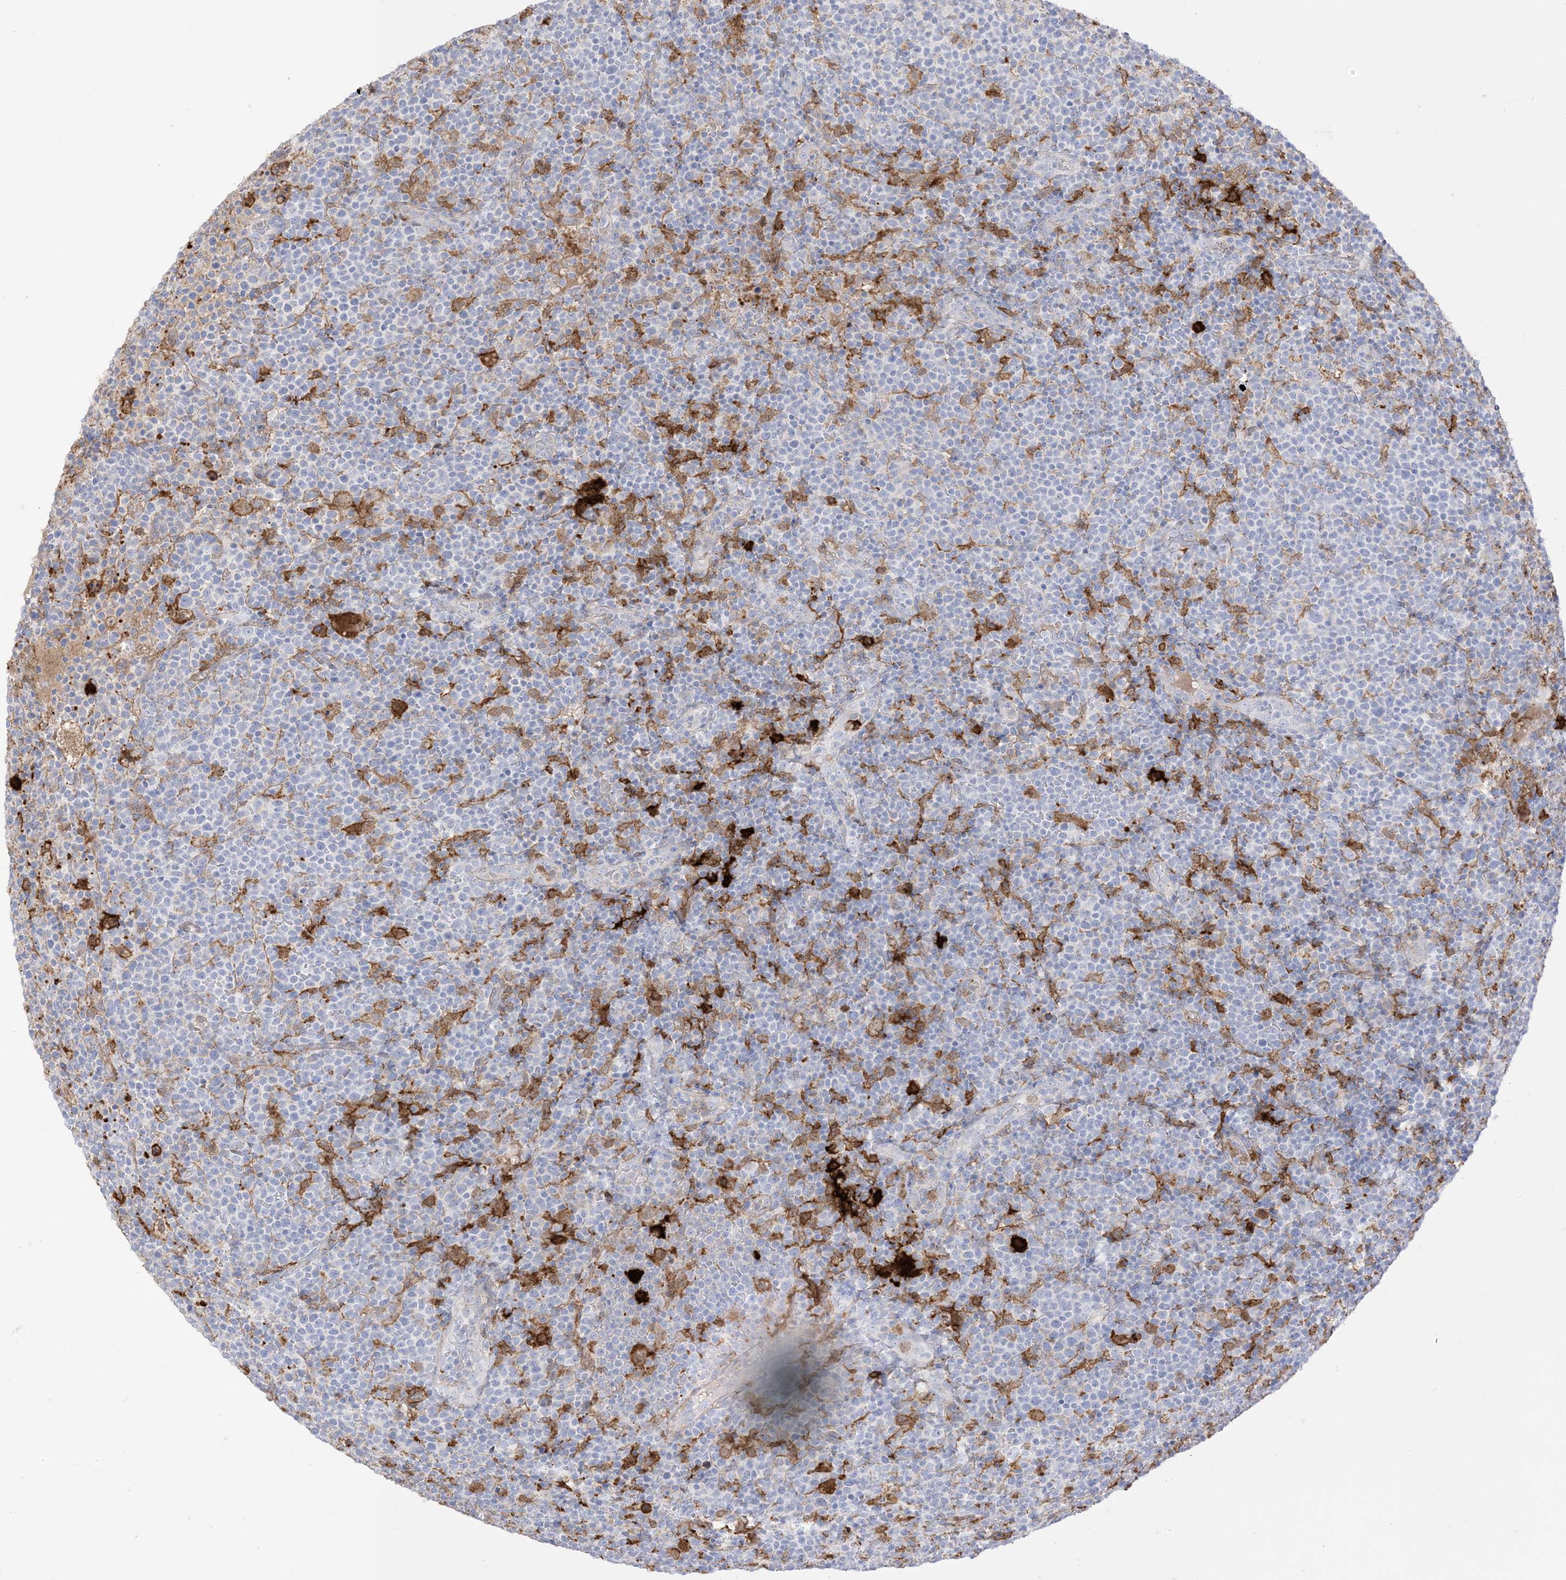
{"staining": {"intensity": "negative", "quantity": "none", "location": "none"}, "tissue": "lymphoma", "cell_type": "Tumor cells", "image_type": "cancer", "snomed": [{"axis": "morphology", "description": "Malignant lymphoma, non-Hodgkin's type, High grade"}, {"axis": "topography", "description": "Lymph node"}], "caption": "IHC of human high-grade malignant lymphoma, non-Hodgkin's type demonstrates no positivity in tumor cells.", "gene": "GSN", "patient": {"sex": "male", "age": 61}}